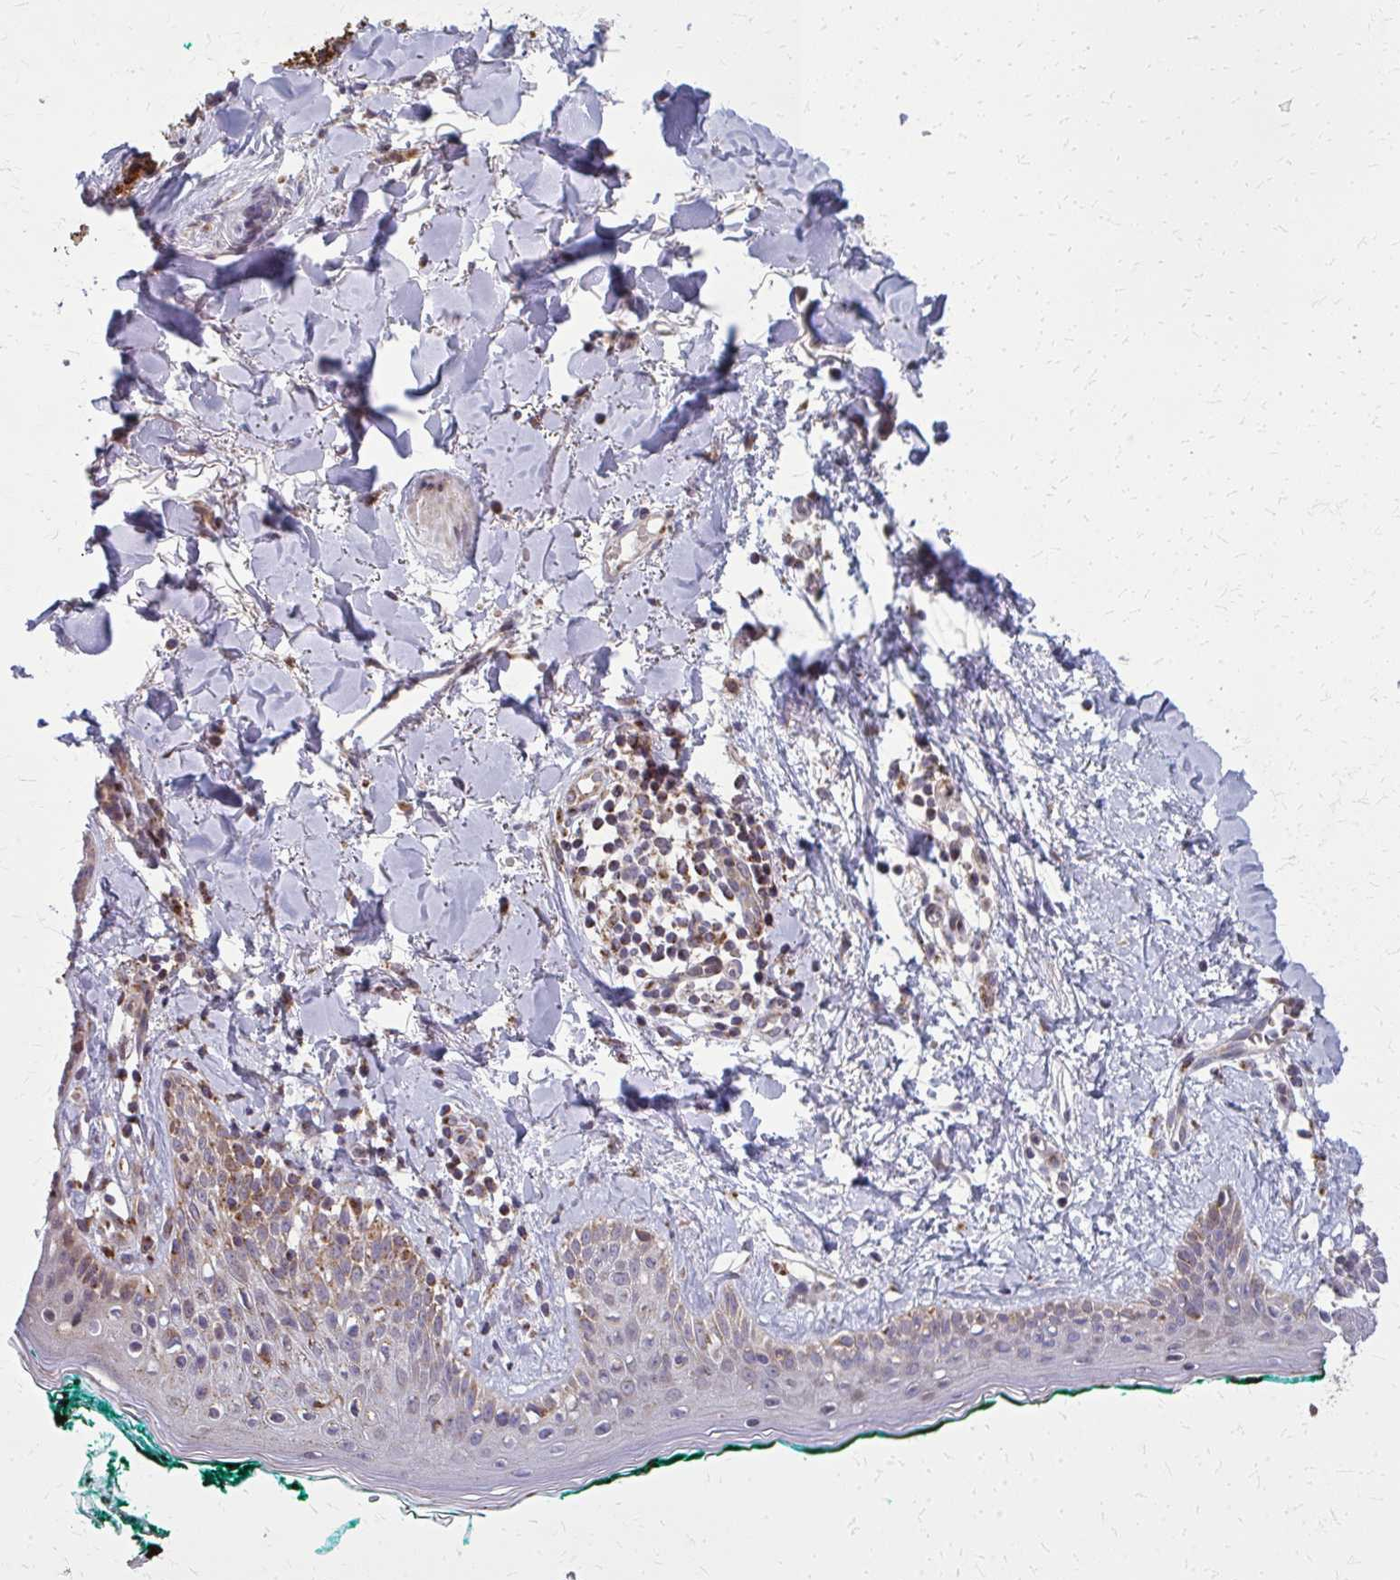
{"staining": {"intensity": "moderate", "quantity": "25%-75%", "location": "cytoplasmic/membranous"}, "tissue": "skin", "cell_type": "Fibroblasts", "image_type": "normal", "snomed": [{"axis": "morphology", "description": "Normal tissue, NOS"}, {"axis": "topography", "description": "Skin"}], "caption": "Skin stained for a protein (brown) reveals moderate cytoplasmic/membranous positive staining in about 25%-75% of fibroblasts.", "gene": "MCCC1", "patient": {"sex": "female", "age": 34}}